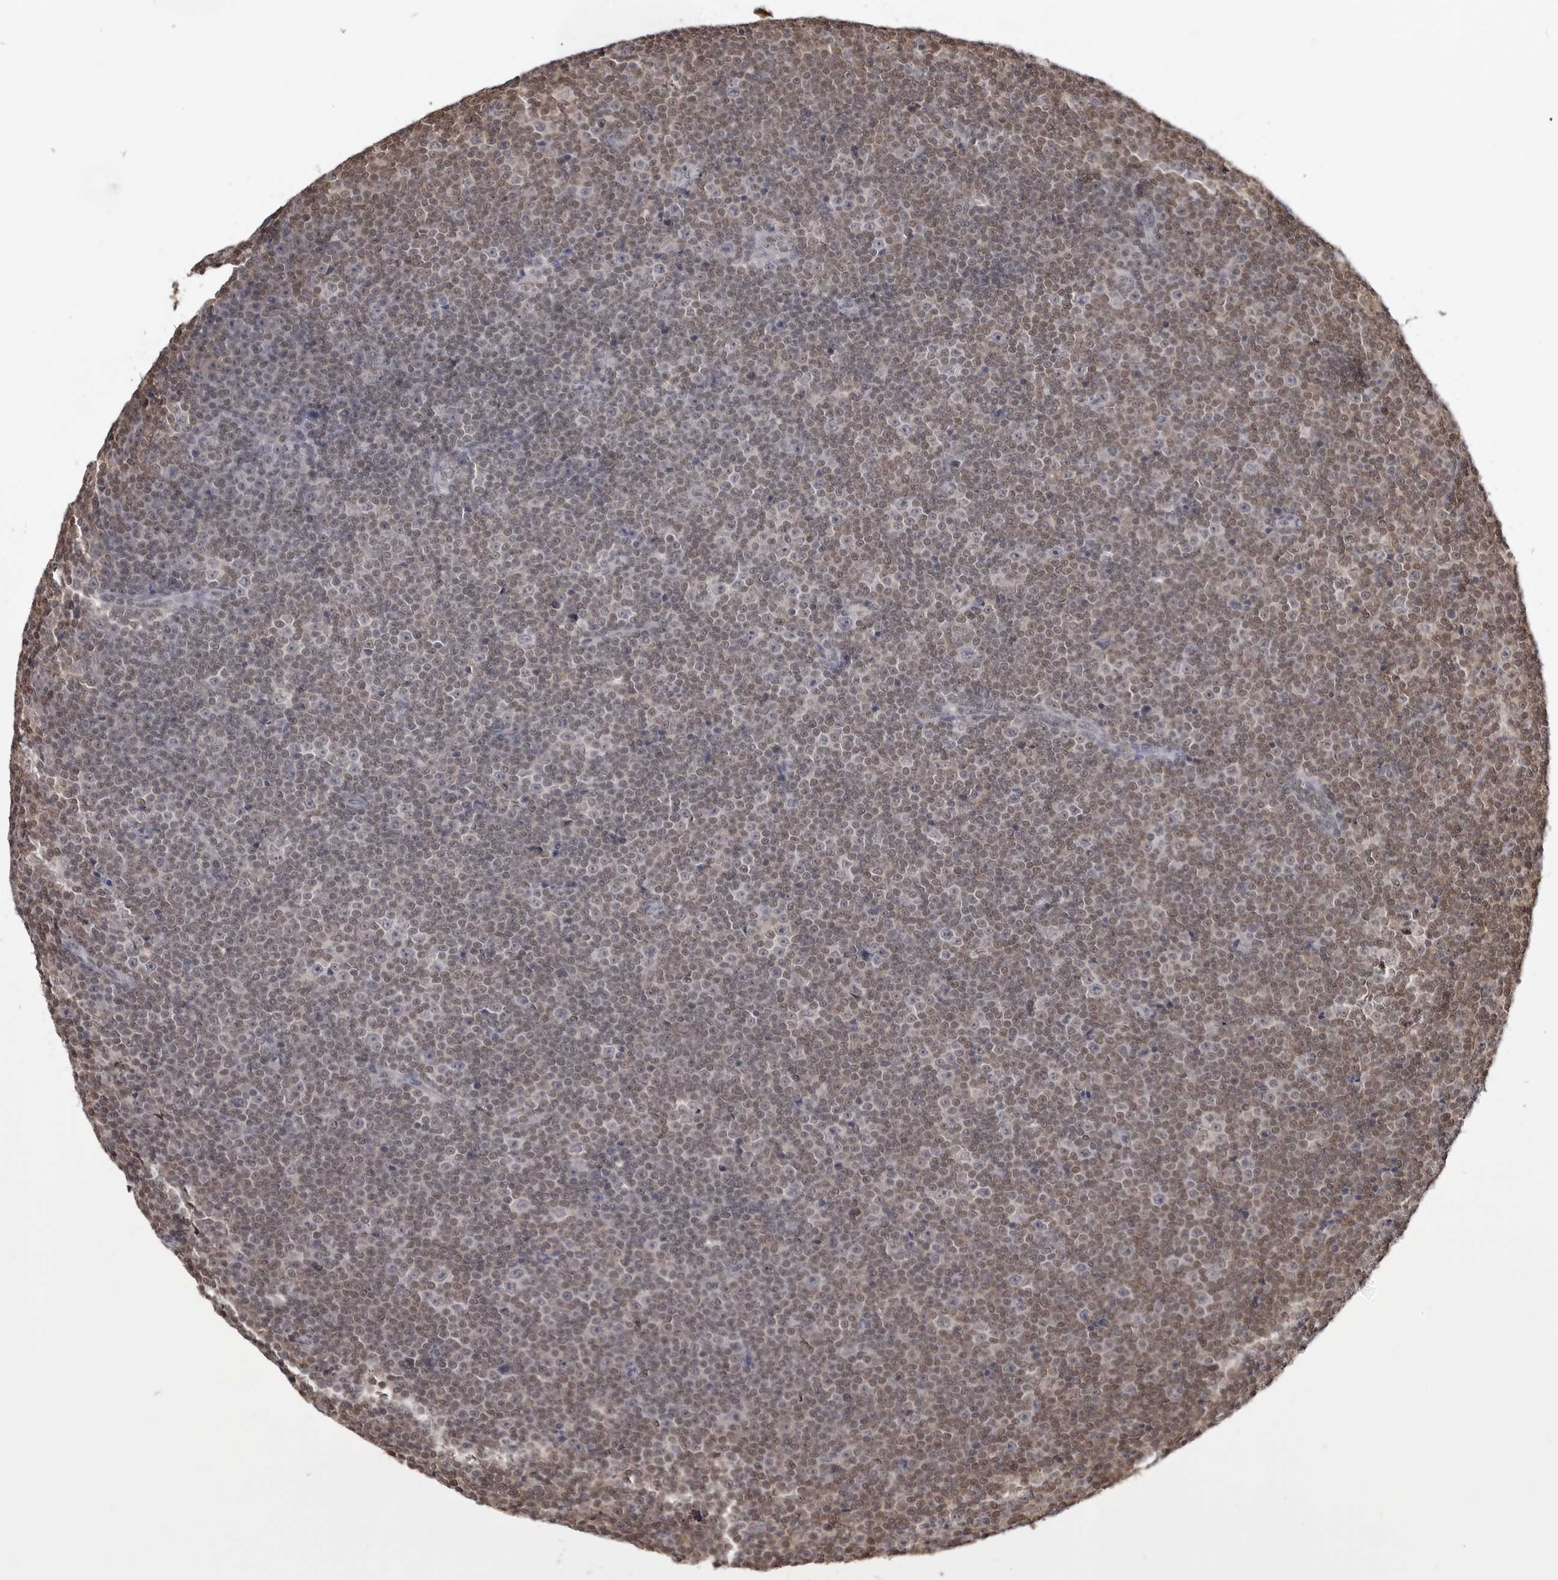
{"staining": {"intensity": "negative", "quantity": "none", "location": "none"}, "tissue": "lymphoma", "cell_type": "Tumor cells", "image_type": "cancer", "snomed": [{"axis": "morphology", "description": "Malignant lymphoma, non-Hodgkin's type, Low grade"}, {"axis": "topography", "description": "Lymph node"}], "caption": "Protein analysis of lymphoma reveals no significant staining in tumor cells.", "gene": "YWHAG", "patient": {"sex": "female", "age": 67}}